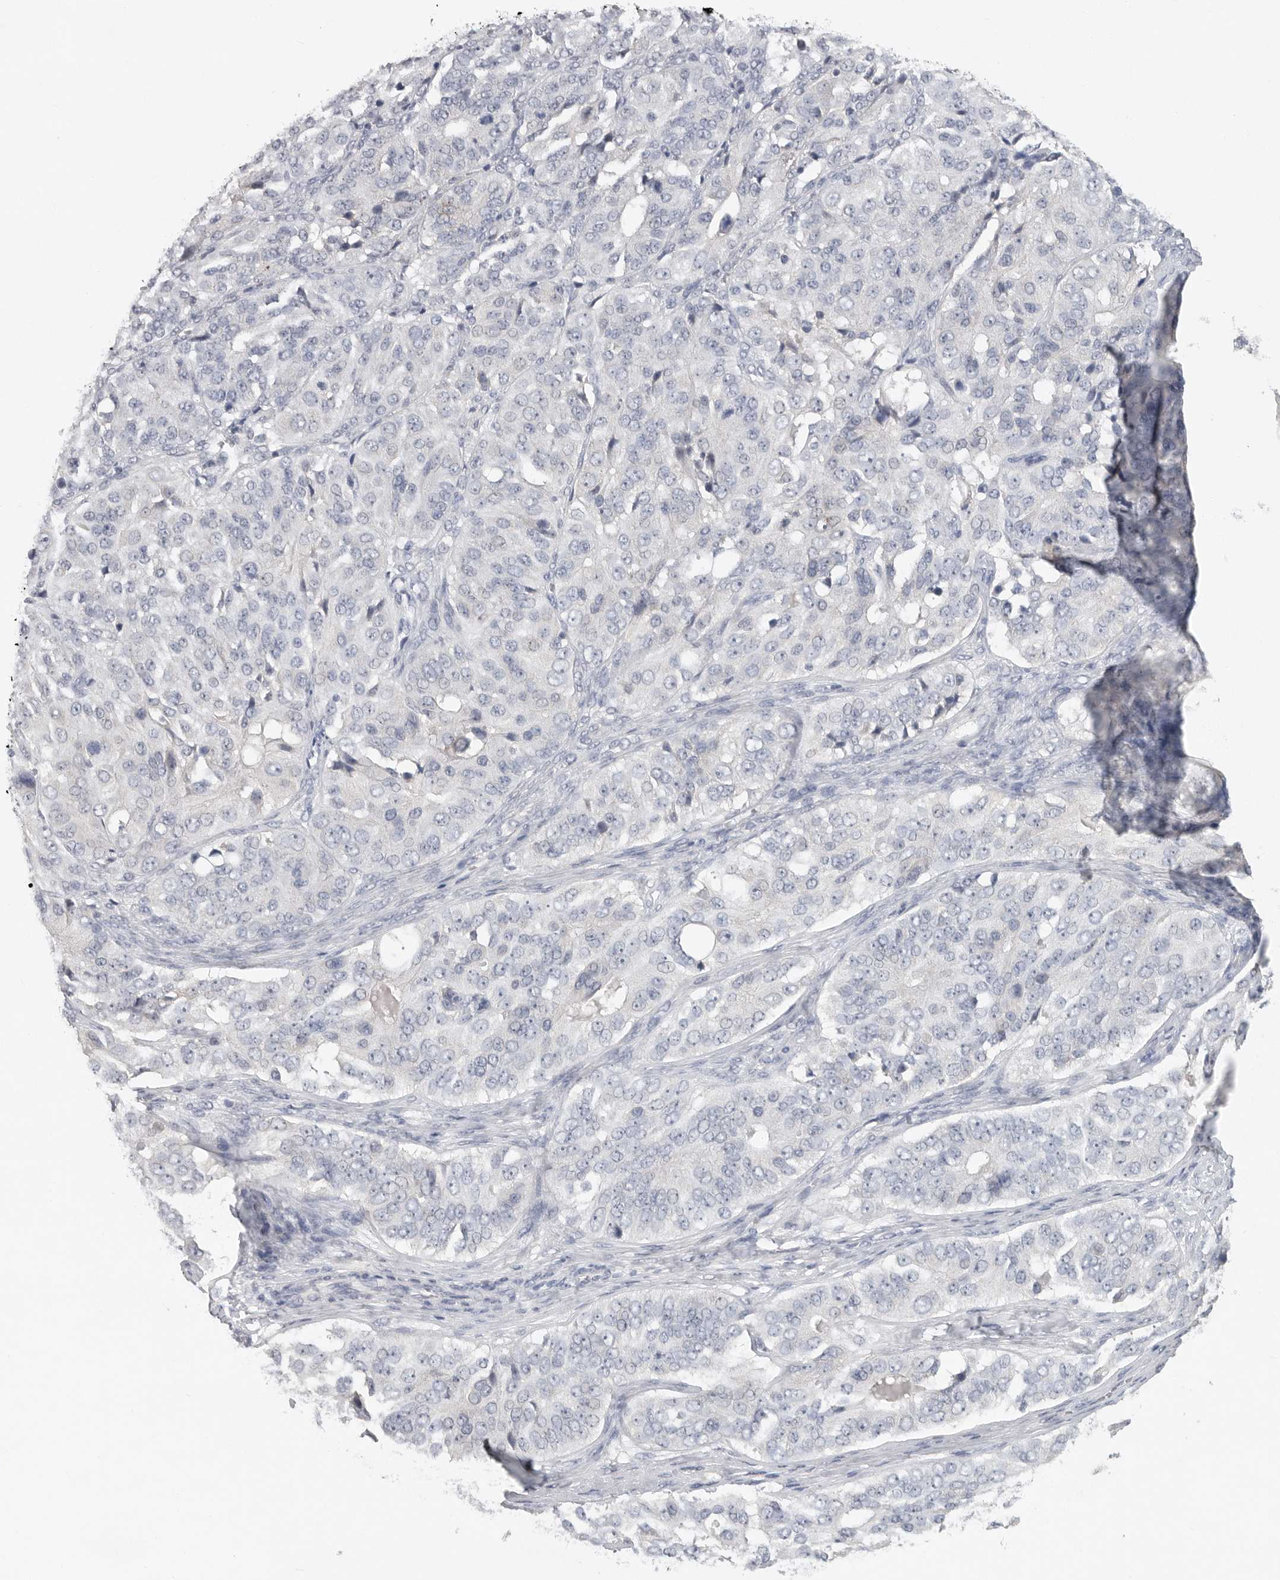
{"staining": {"intensity": "negative", "quantity": "none", "location": "none"}, "tissue": "ovarian cancer", "cell_type": "Tumor cells", "image_type": "cancer", "snomed": [{"axis": "morphology", "description": "Carcinoma, endometroid"}, {"axis": "topography", "description": "Ovary"}], "caption": "This is a image of IHC staining of endometroid carcinoma (ovarian), which shows no staining in tumor cells.", "gene": "REG4", "patient": {"sex": "female", "age": 51}}